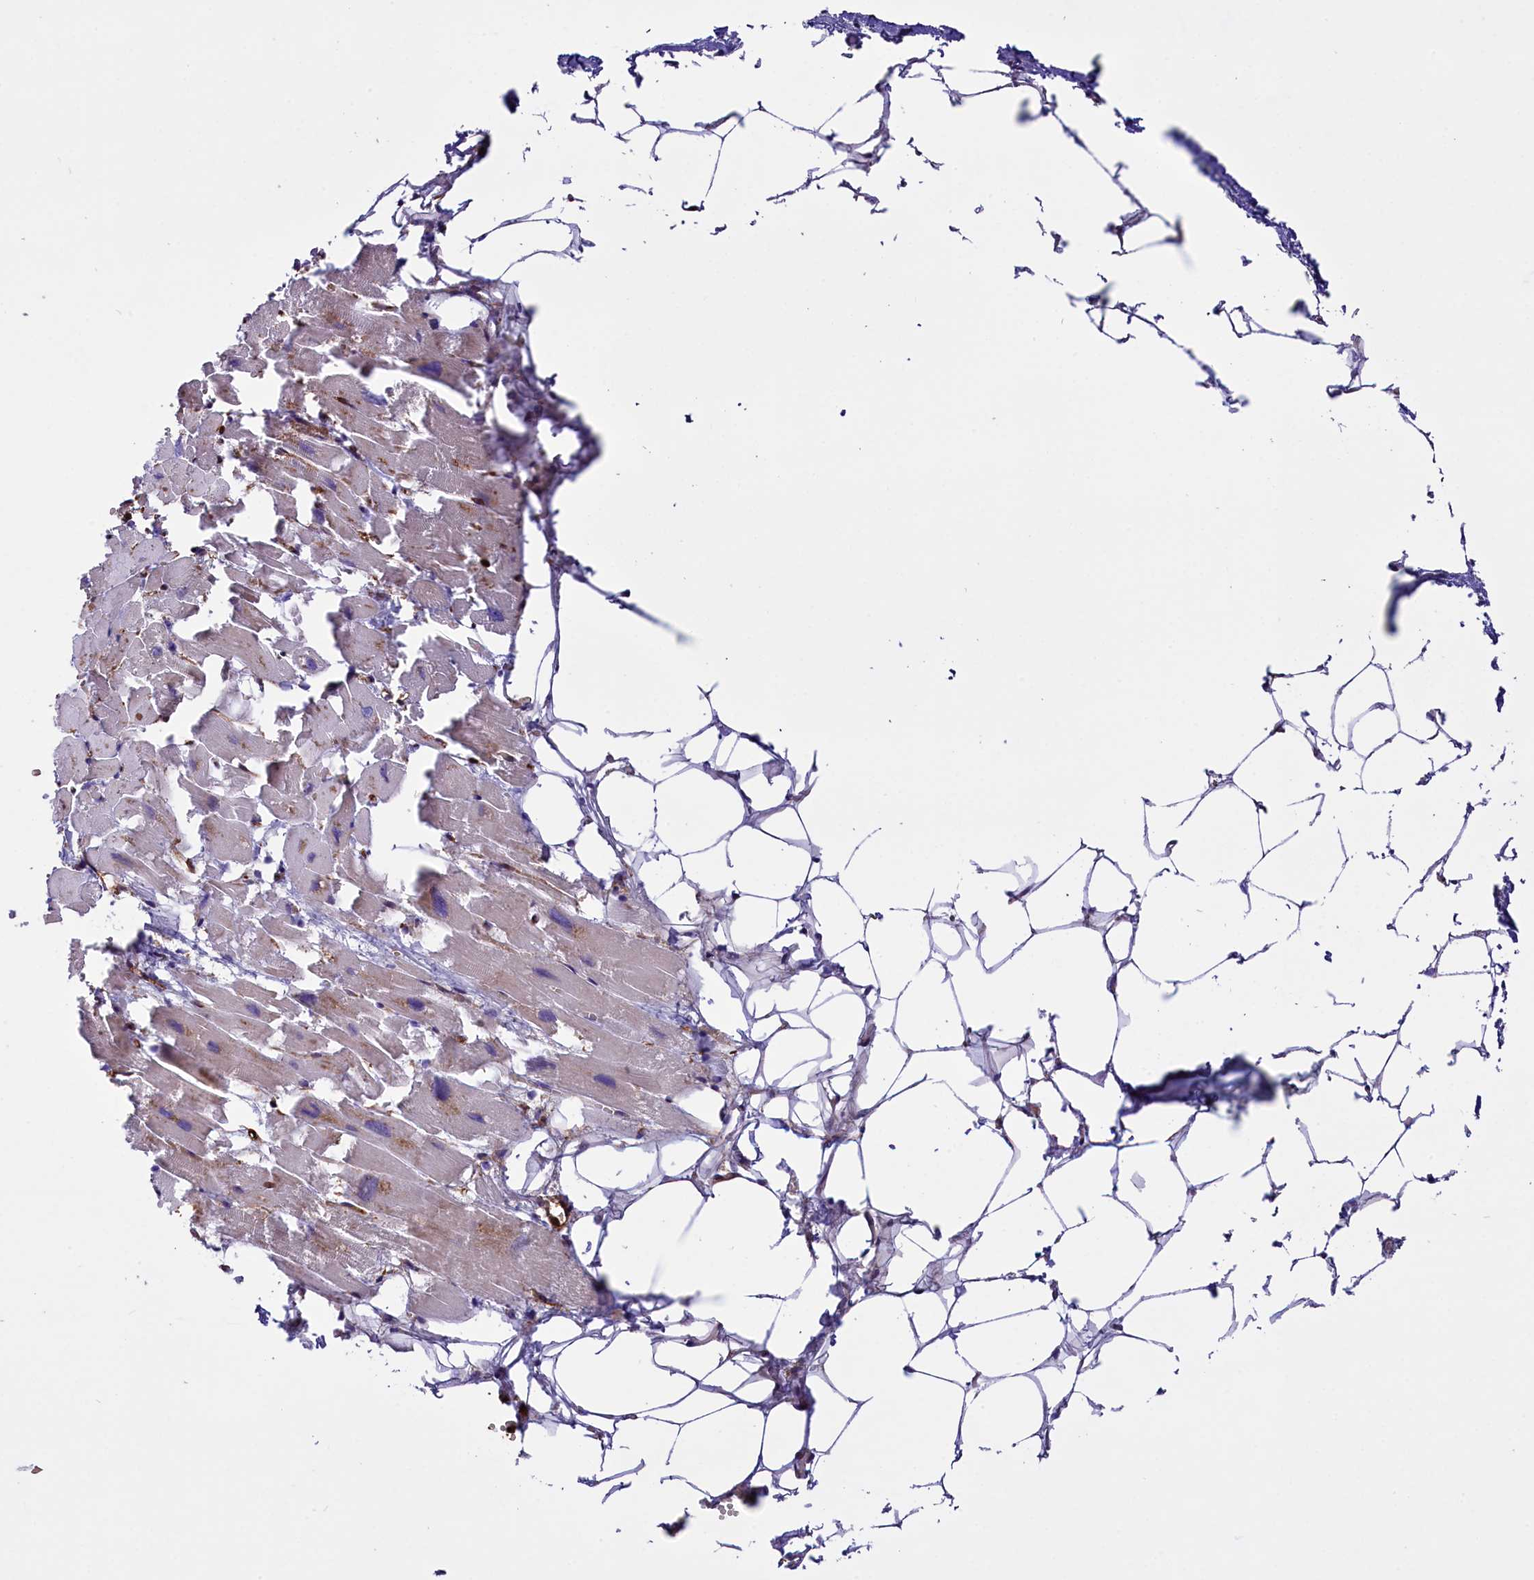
{"staining": {"intensity": "weak", "quantity": "<25%", "location": "cytoplasmic/membranous"}, "tissue": "heart muscle", "cell_type": "Cardiomyocytes", "image_type": "normal", "snomed": [{"axis": "morphology", "description": "Normal tissue, NOS"}, {"axis": "topography", "description": "Heart"}], "caption": "IHC of normal heart muscle demonstrates no staining in cardiomyocytes. (DAB (3,3'-diaminobenzidine) IHC, high magnification).", "gene": "CD99L2", "patient": {"sex": "female", "age": 64}}